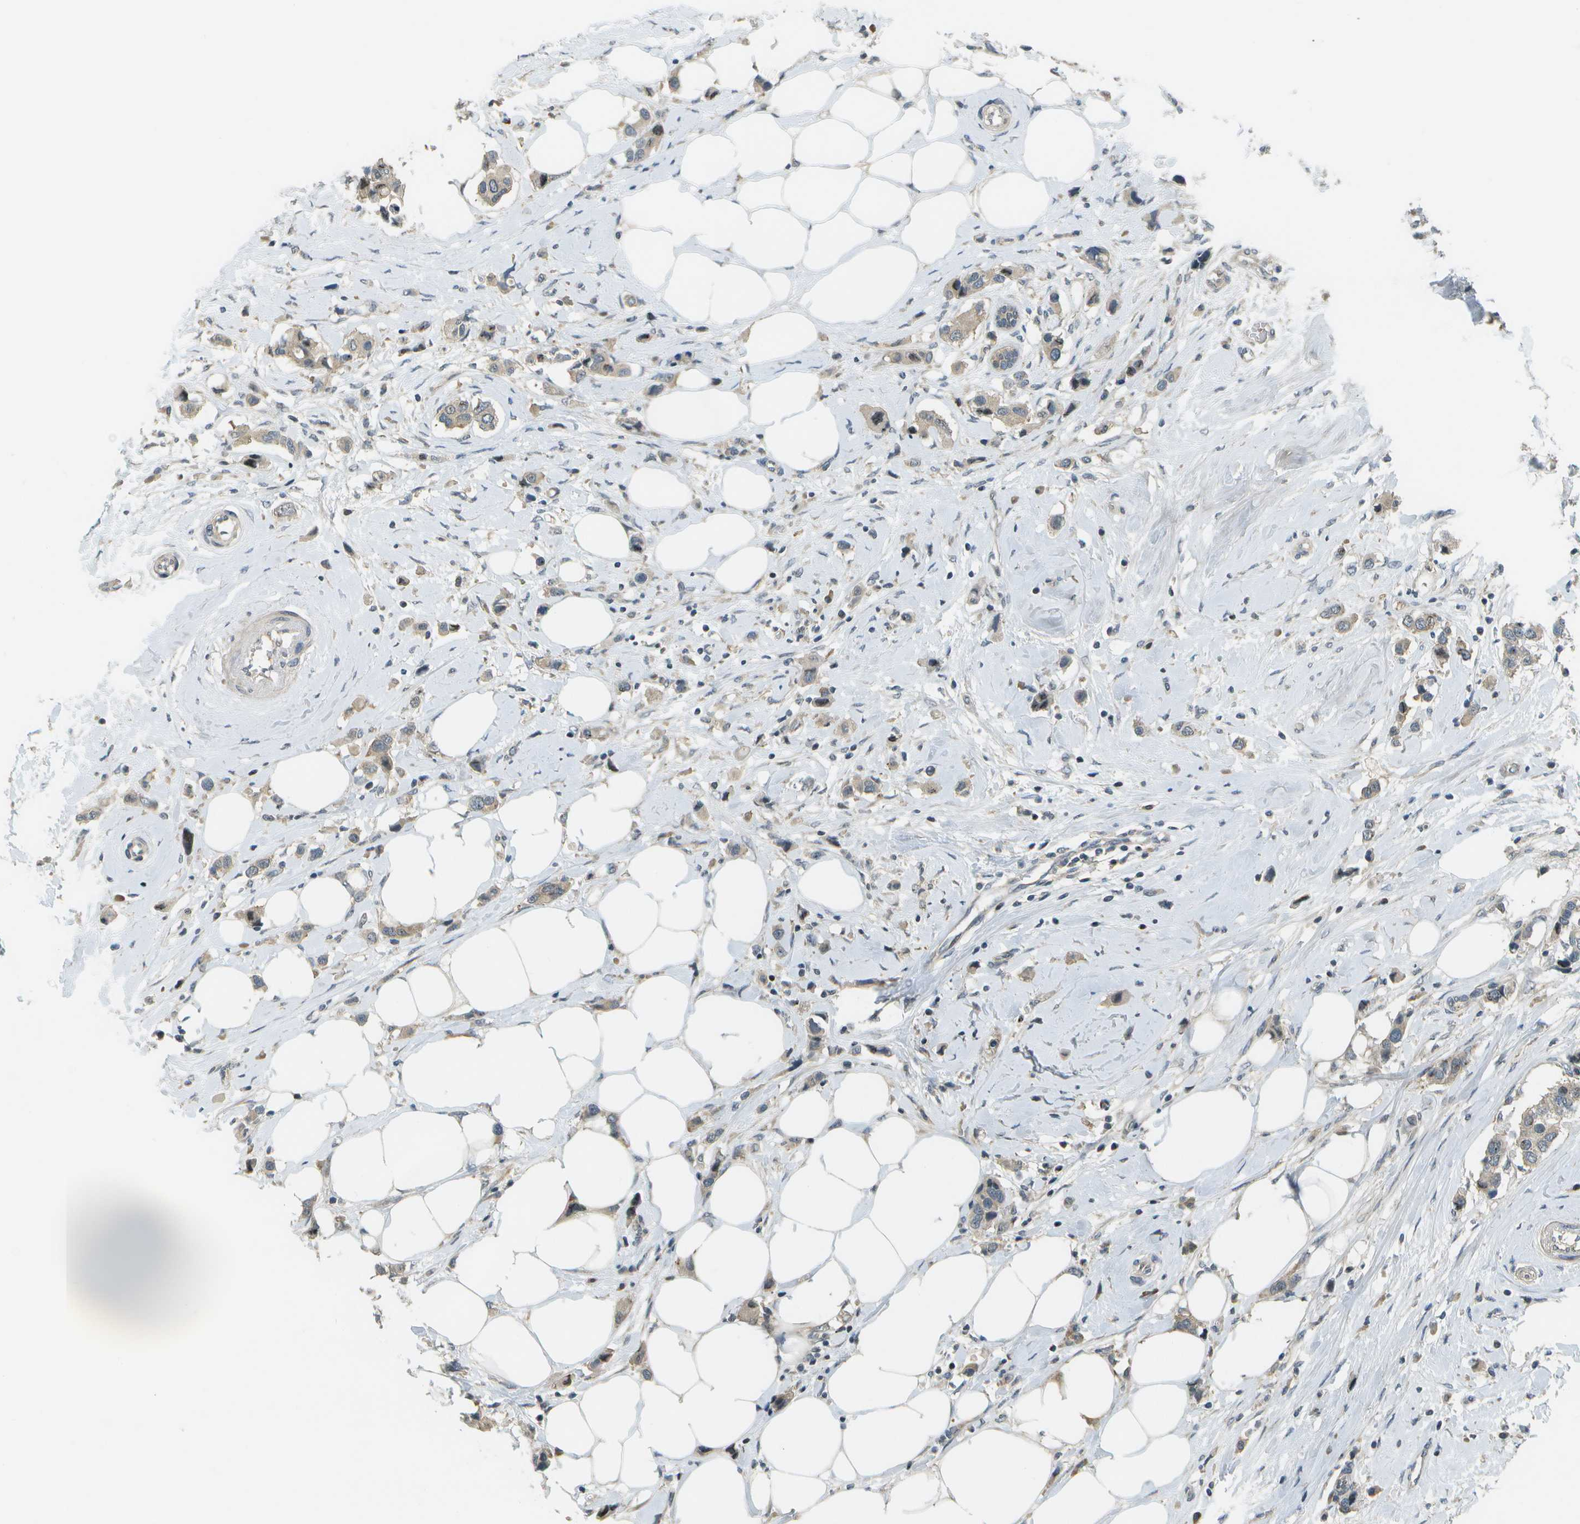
{"staining": {"intensity": "weak", "quantity": "25%-75%", "location": "cytoplasmic/membranous"}, "tissue": "breast cancer", "cell_type": "Tumor cells", "image_type": "cancer", "snomed": [{"axis": "morphology", "description": "Normal tissue, NOS"}, {"axis": "morphology", "description": "Duct carcinoma"}, {"axis": "topography", "description": "Breast"}], "caption": "This is an image of immunohistochemistry (IHC) staining of breast intraductal carcinoma, which shows weak staining in the cytoplasmic/membranous of tumor cells.", "gene": "WNK2", "patient": {"sex": "female", "age": 50}}